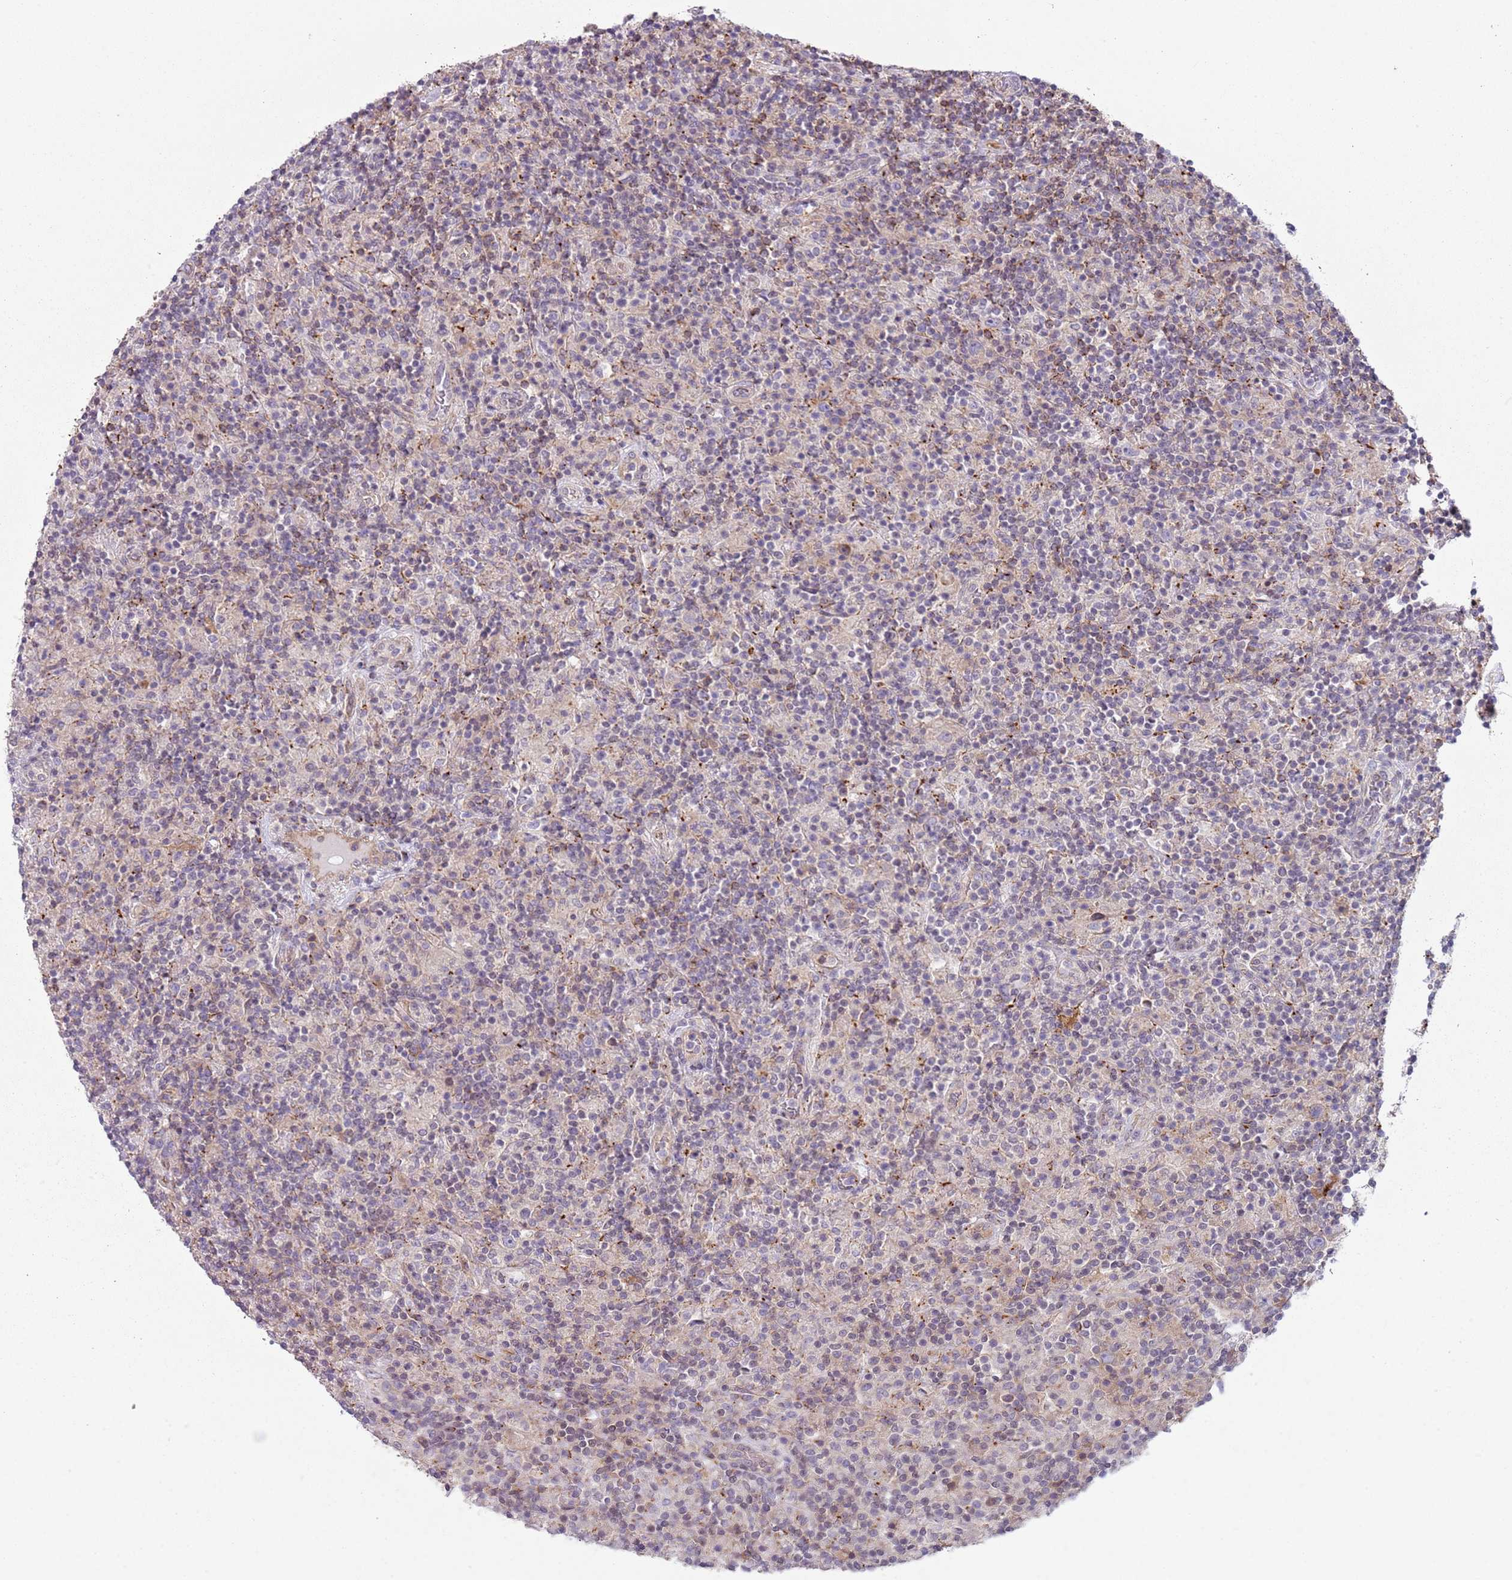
{"staining": {"intensity": "moderate", "quantity": "<25%", "location": "cytoplasmic/membranous"}, "tissue": "lymphoma", "cell_type": "Tumor cells", "image_type": "cancer", "snomed": [{"axis": "morphology", "description": "Hodgkin's disease, NOS"}, {"axis": "topography", "description": "Lymph node"}], "caption": "Protein expression by immunohistochemistry displays moderate cytoplasmic/membranous staining in about <25% of tumor cells in lymphoma.", "gene": "GNAI3", "patient": {"sex": "male", "age": 70}}